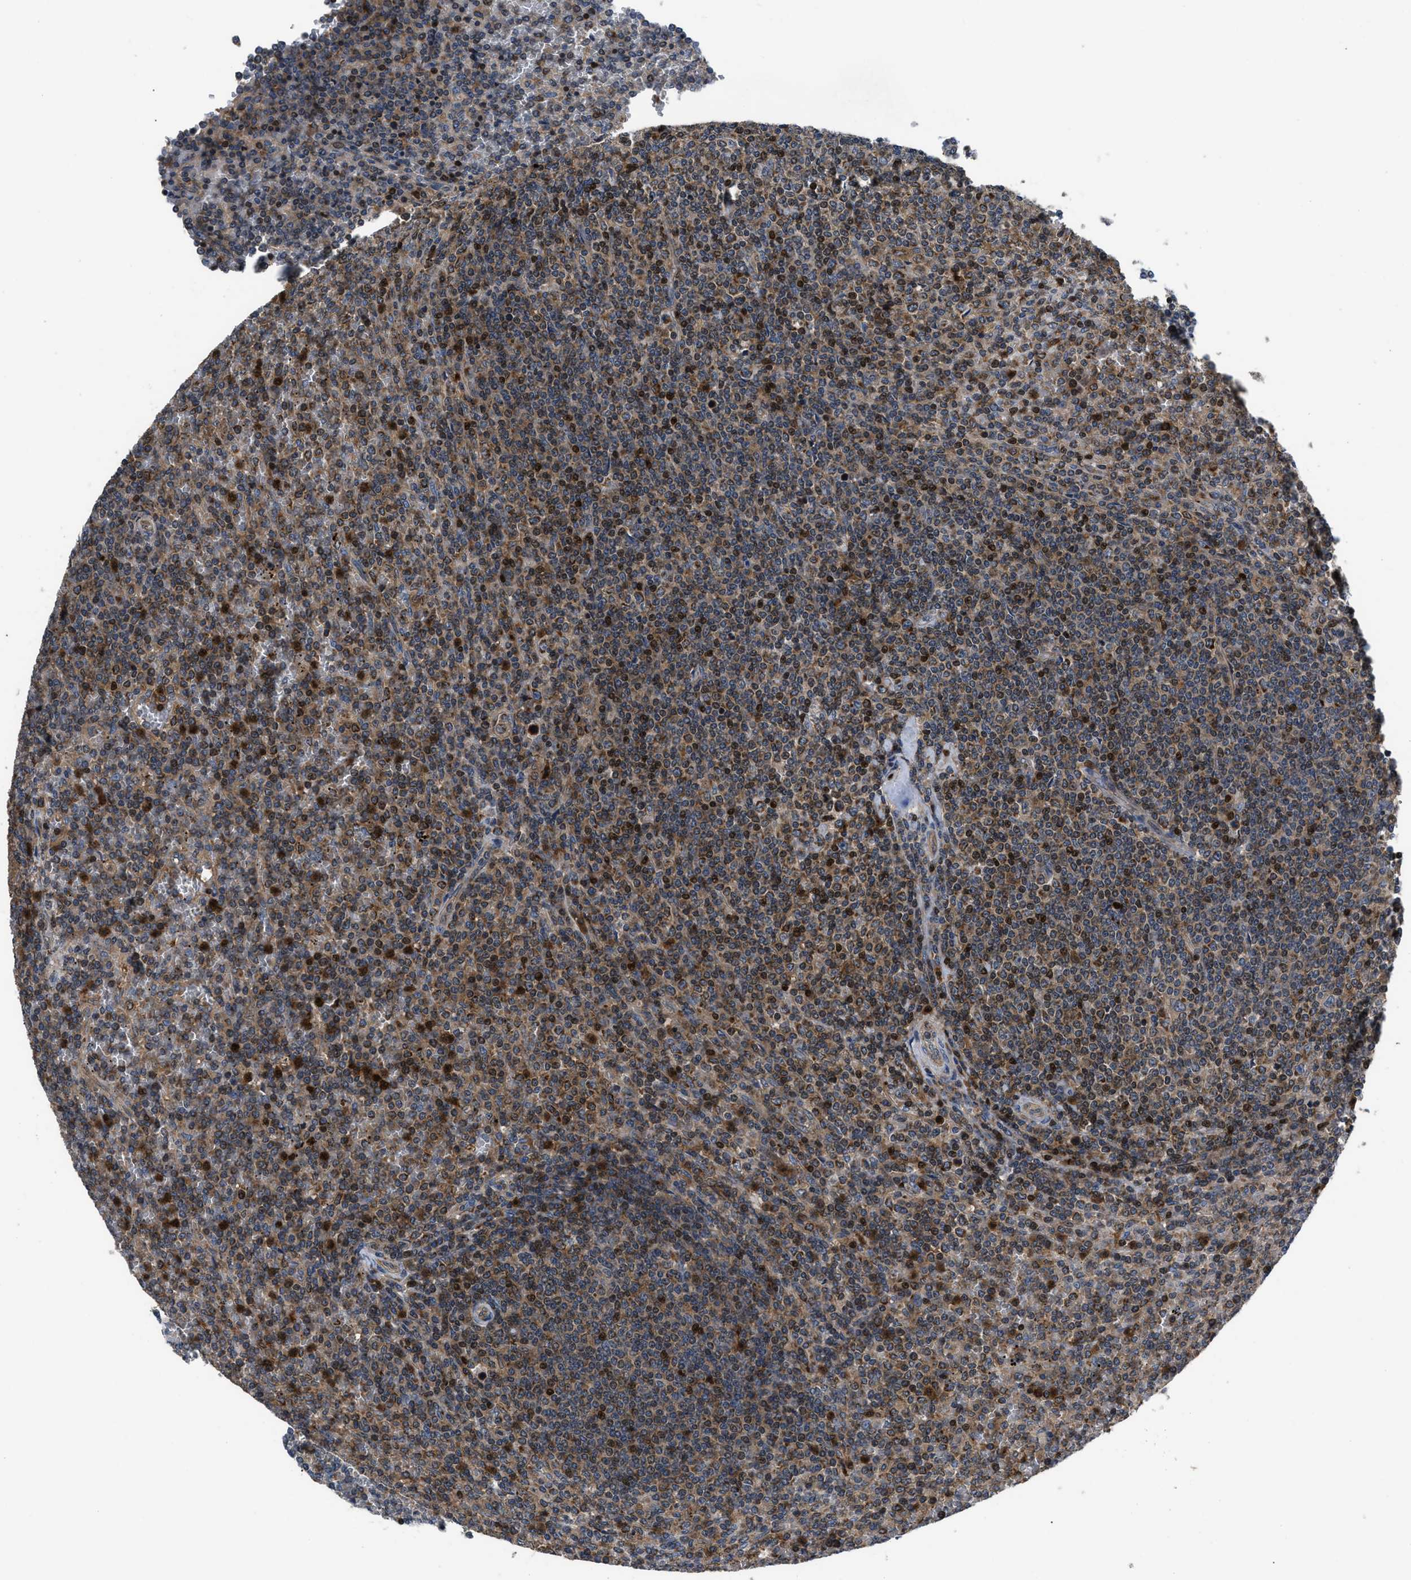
{"staining": {"intensity": "strong", "quantity": "25%-75%", "location": "cytoplasmic/membranous,nuclear"}, "tissue": "lymphoma", "cell_type": "Tumor cells", "image_type": "cancer", "snomed": [{"axis": "morphology", "description": "Malignant lymphoma, non-Hodgkin's type, Low grade"}, {"axis": "topography", "description": "Spleen"}], "caption": "Immunohistochemistry (IHC) (DAB) staining of human lymphoma shows strong cytoplasmic/membranous and nuclear protein staining in about 25%-75% of tumor cells. The staining was performed using DAB, with brown indicating positive protein expression. Nuclei are stained blue with hematoxylin.", "gene": "YBEY", "patient": {"sex": "female", "age": 19}}